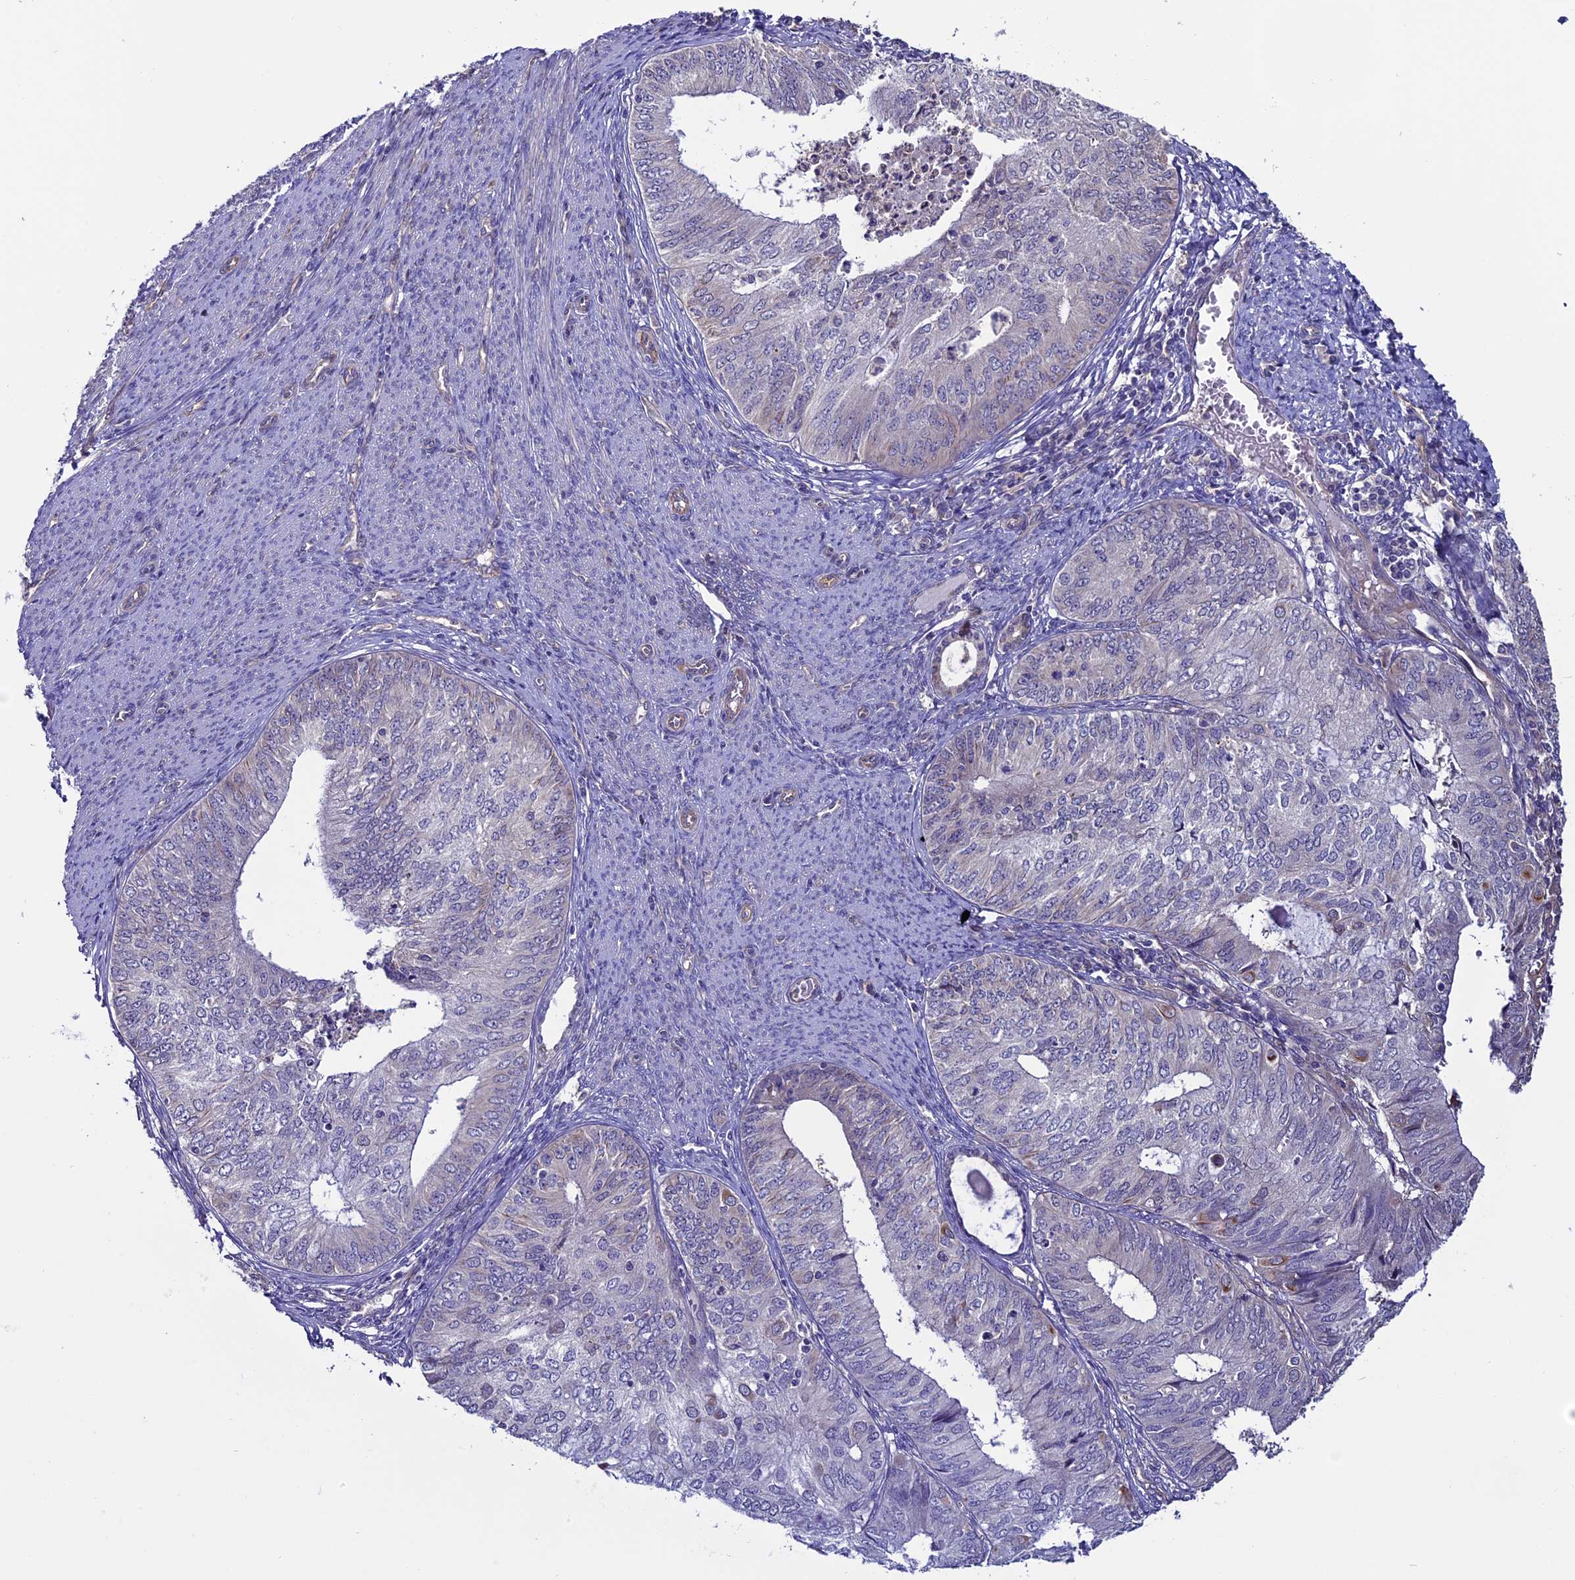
{"staining": {"intensity": "negative", "quantity": "none", "location": "none"}, "tissue": "endometrial cancer", "cell_type": "Tumor cells", "image_type": "cancer", "snomed": [{"axis": "morphology", "description": "Adenocarcinoma, NOS"}, {"axis": "topography", "description": "Endometrium"}], "caption": "IHC image of endometrial cancer stained for a protein (brown), which exhibits no positivity in tumor cells.", "gene": "PDILT", "patient": {"sex": "female", "age": 68}}